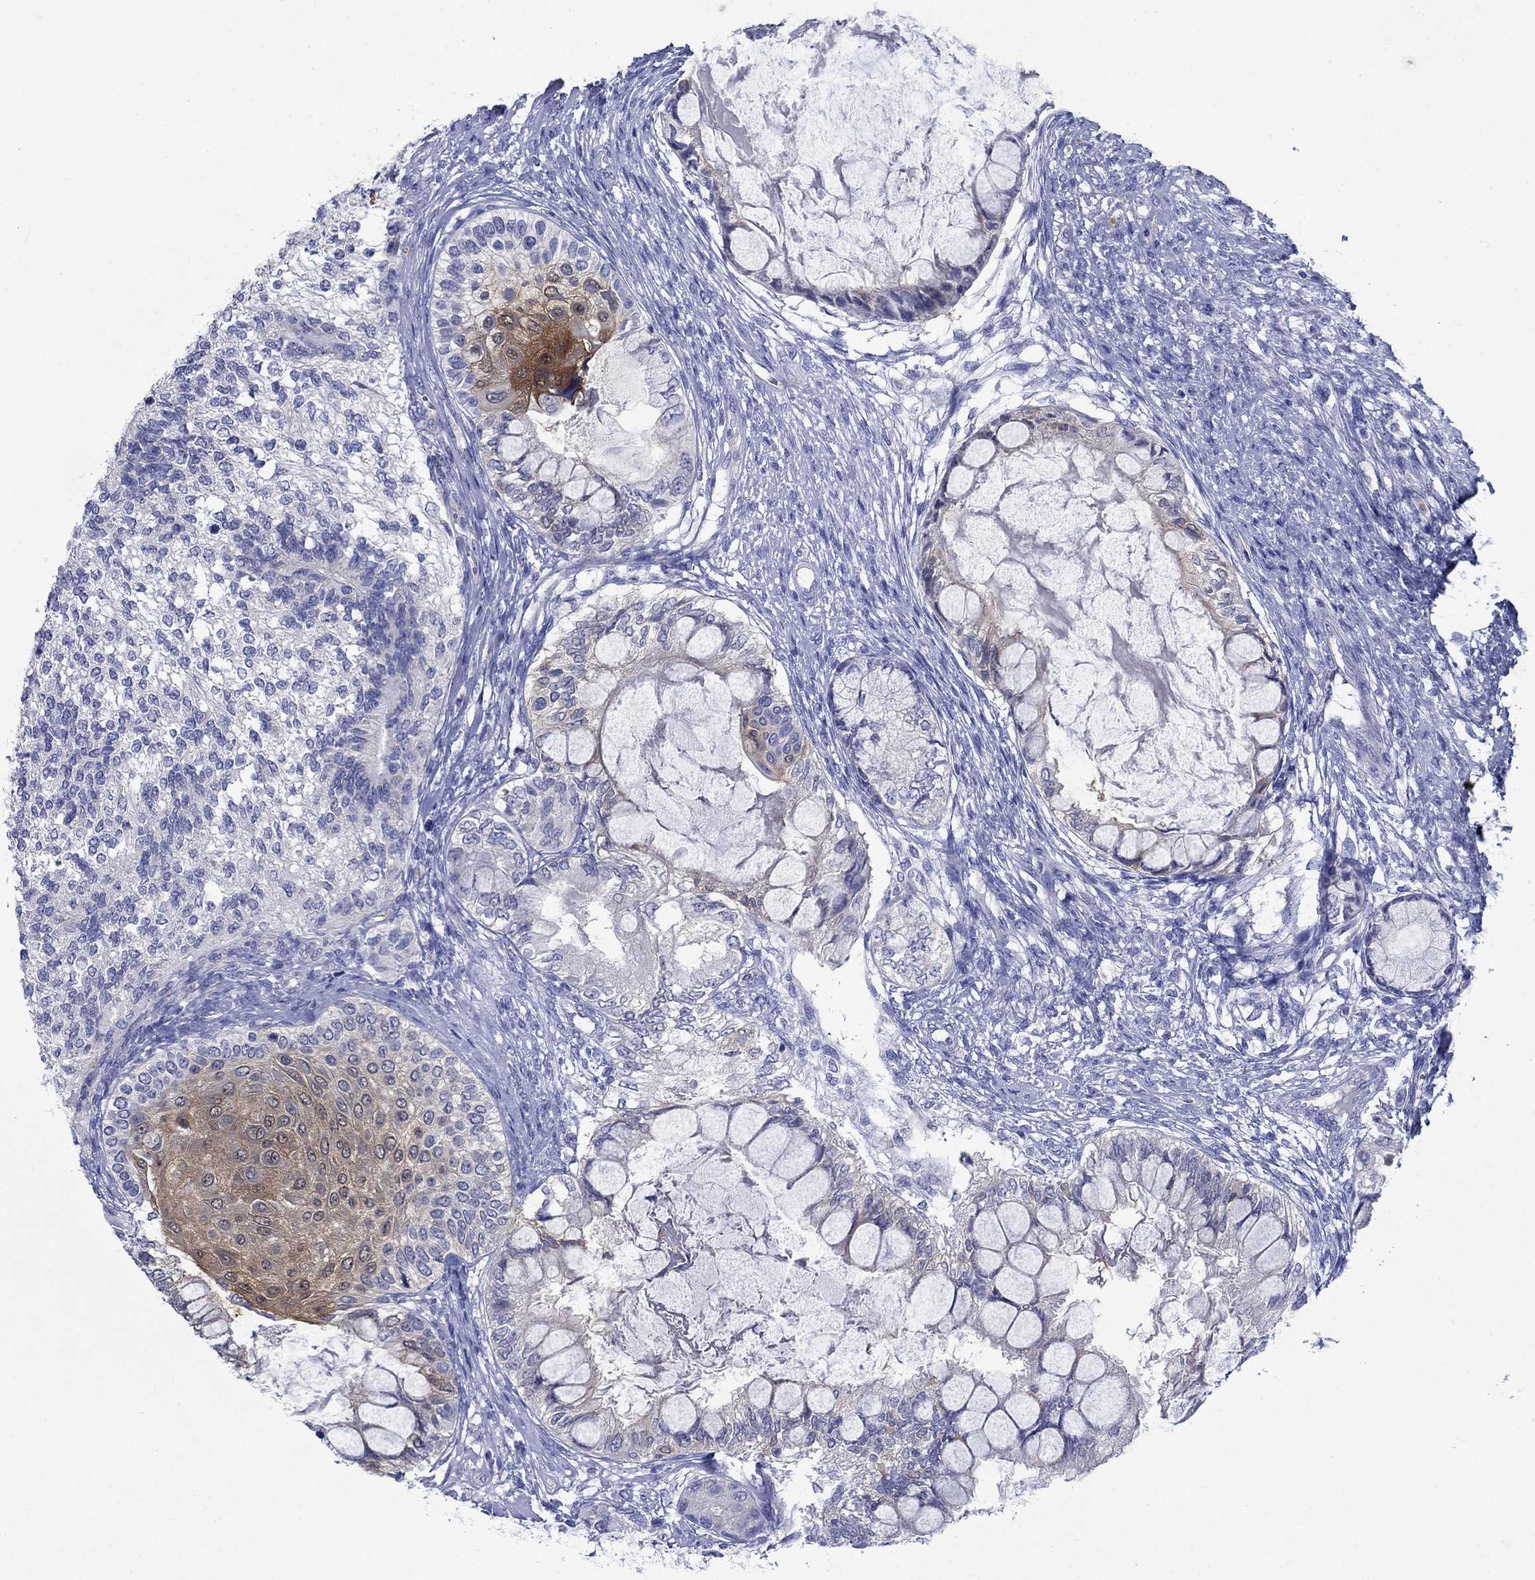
{"staining": {"intensity": "weak", "quantity": "<25%", "location": "cytoplasmic/membranous"}, "tissue": "testis cancer", "cell_type": "Tumor cells", "image_type": "cancer", "snomed": [{"axis": "morphology", "description": "Seminoma, NOS"}, {"axis": "morphology", "description": "Carcinoma, Embryonal, NOS"}, {"axis": "topography", "description": "Testis"}], "caption": "IHC of seminoma (testis) exhibits no staining in tumor cells.", "gene": "SULT2B1", "patient": {"sex": "male", "age": 41}}